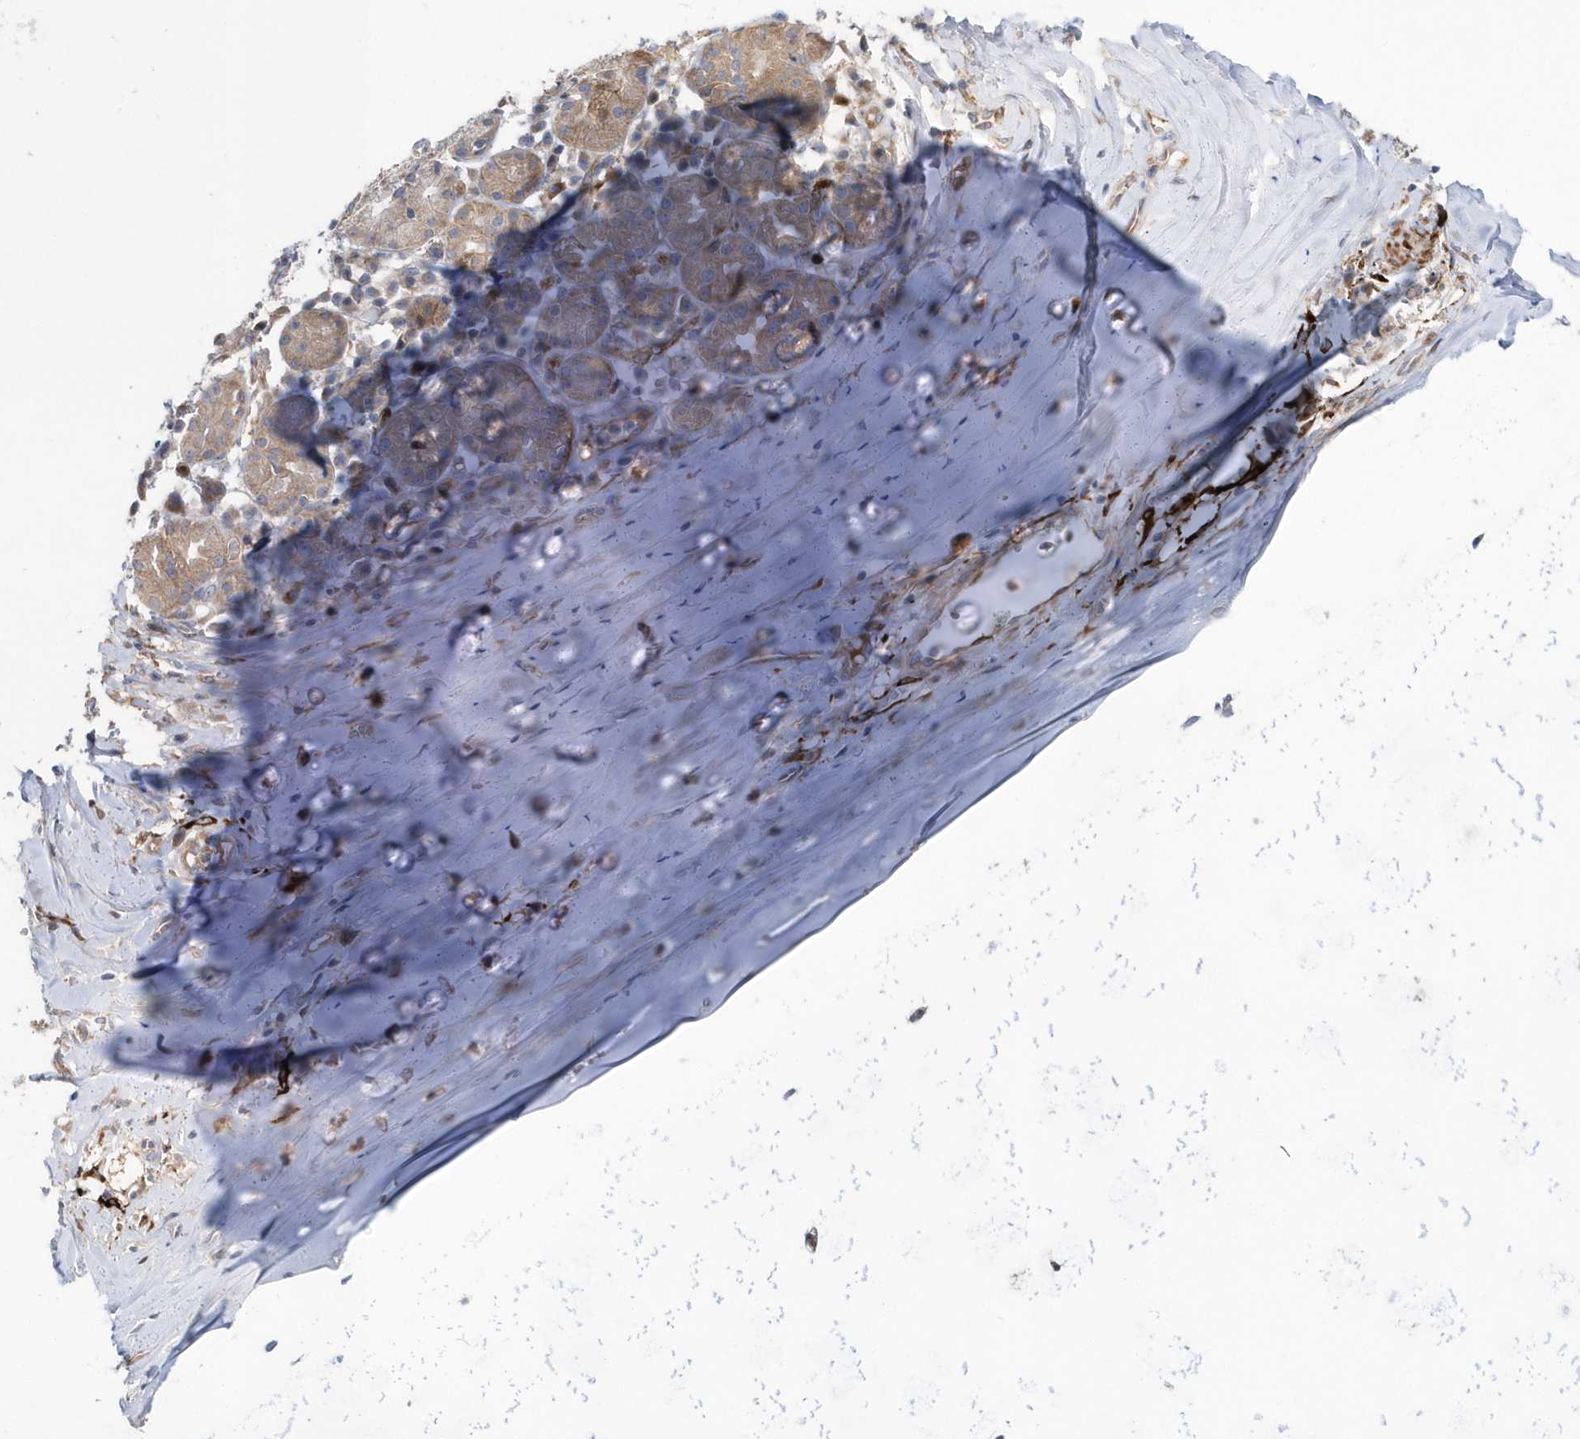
{"staining": {"intensity": "negative", "quantity": "none", "location": "none"}, "tissue": "adipose tissue", "cell_type": "Adipocytes", "image_type": "normal", "snomed": [{"axis": "morphology", "description": "Normal tissue, NOS"}, {"axis": "morphology", "description": "Basal cell carcinoma"}, {"axis": "topography", "description": "Cartilage tissue"}, {"axis": "topography", "description": "Nasopharynx"}, {"axis": "topography", "description": "Oral tissue"}], "caption": "DAB (3,3'-diaminobenzidine) immunohistochemical staining of benign adipose tissue reveals no significant expression in adipocytes. (Stains: DAB immunohistochemistry with hematoxylin counter stain, Microscopy: brightfield microscopy at high magnification).", "gene": "DSPP", "patient": {"sex": "female", "age": 77}}